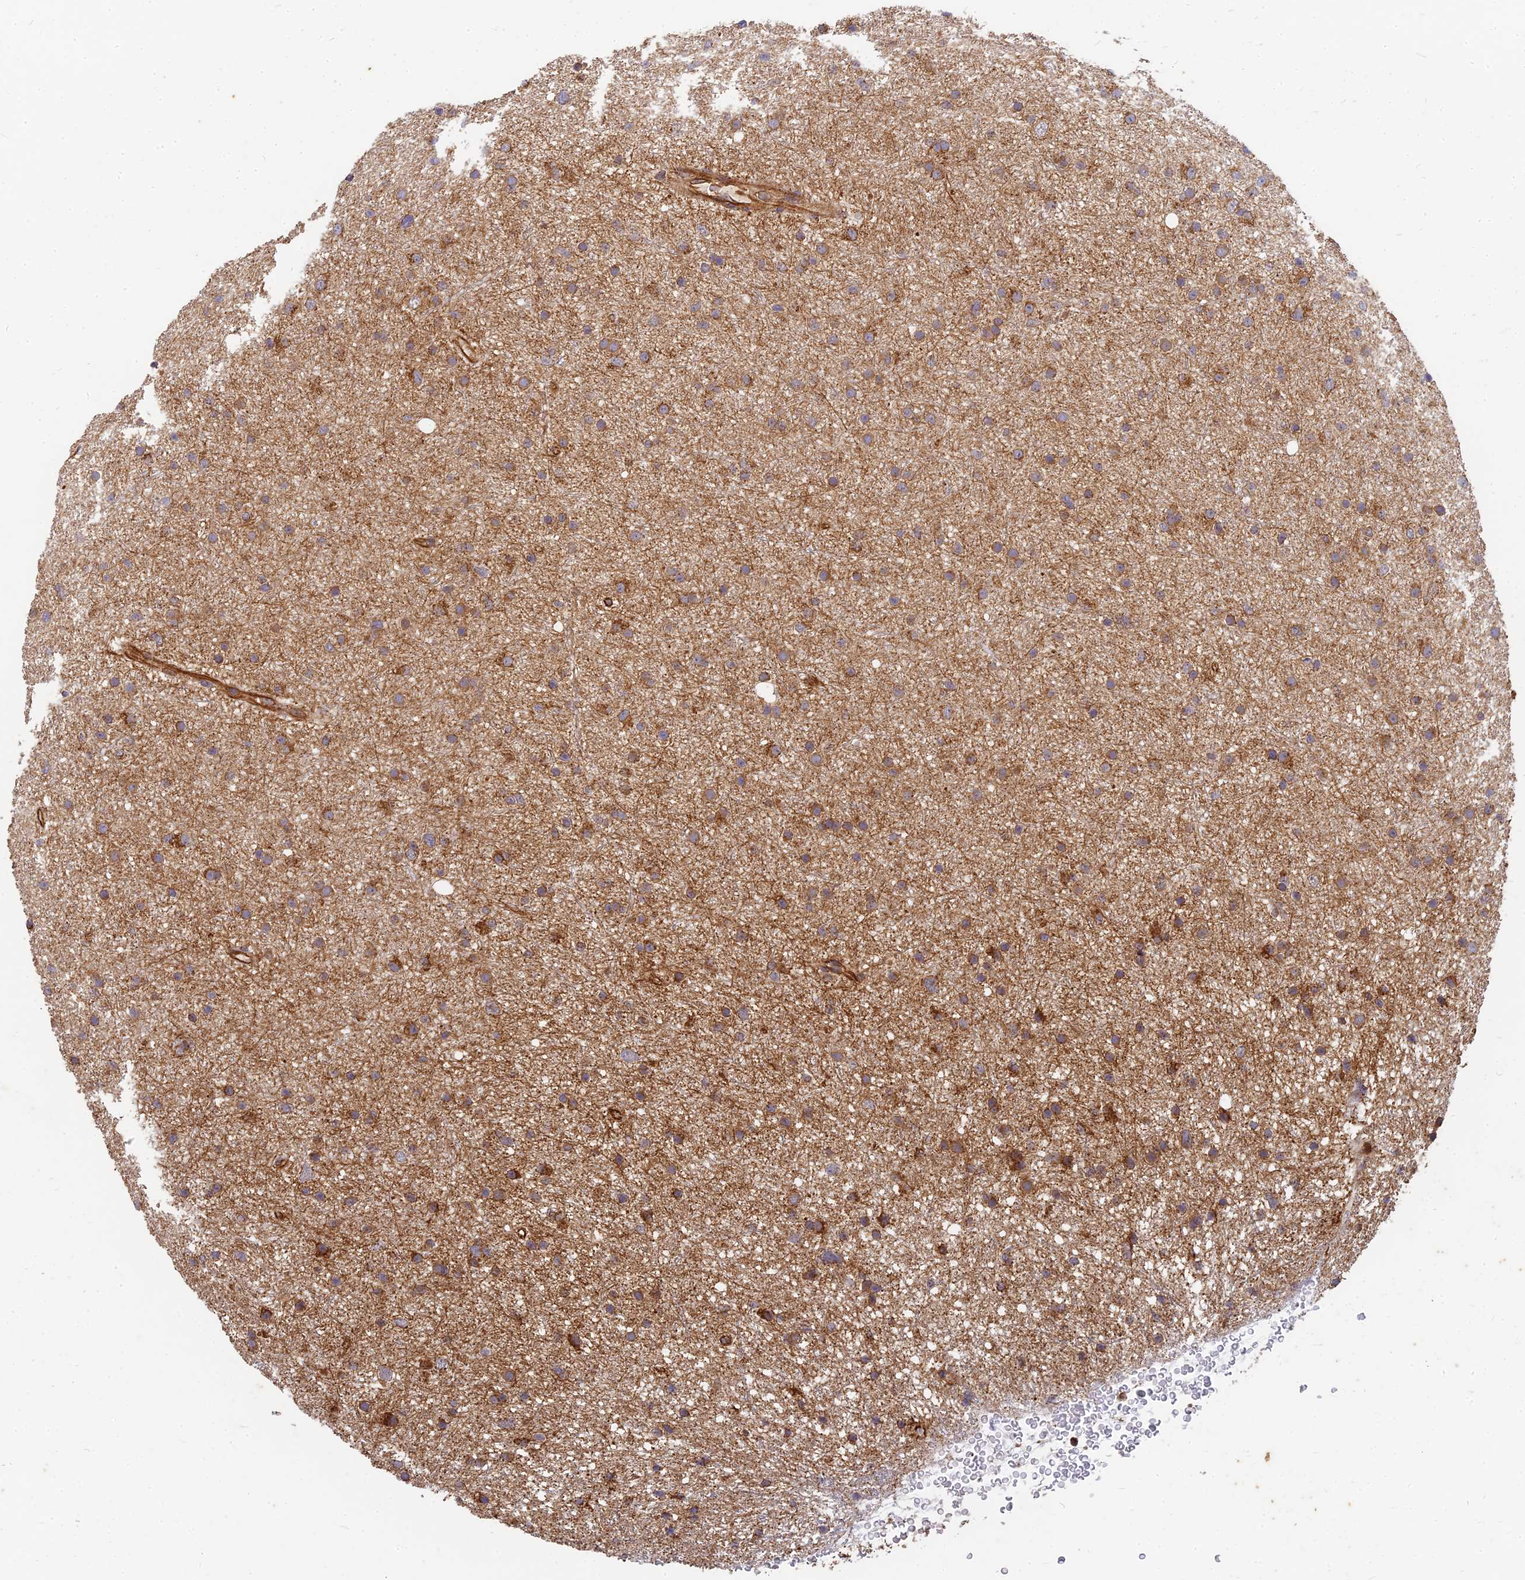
{"staining": {"intensity": "strong", "quantity": "25%-75%", "location": "cytoplasmic/membranous"}, "tissue": "glioma", "cell_type": "Tumor cells", "image_type": "cancer", "snomed": [{"axis": "morphology", "description": "Glioma, malignant, Low grade"}, {"axis": "topography", "description": "Cerebral cortex"}], "caption": "Malignant glioma (low-grade) stained with a protein marker shows strong staining in tumor cells.", "gene": "DSTYK", "patient": {"sex": "female", "age": 39}}